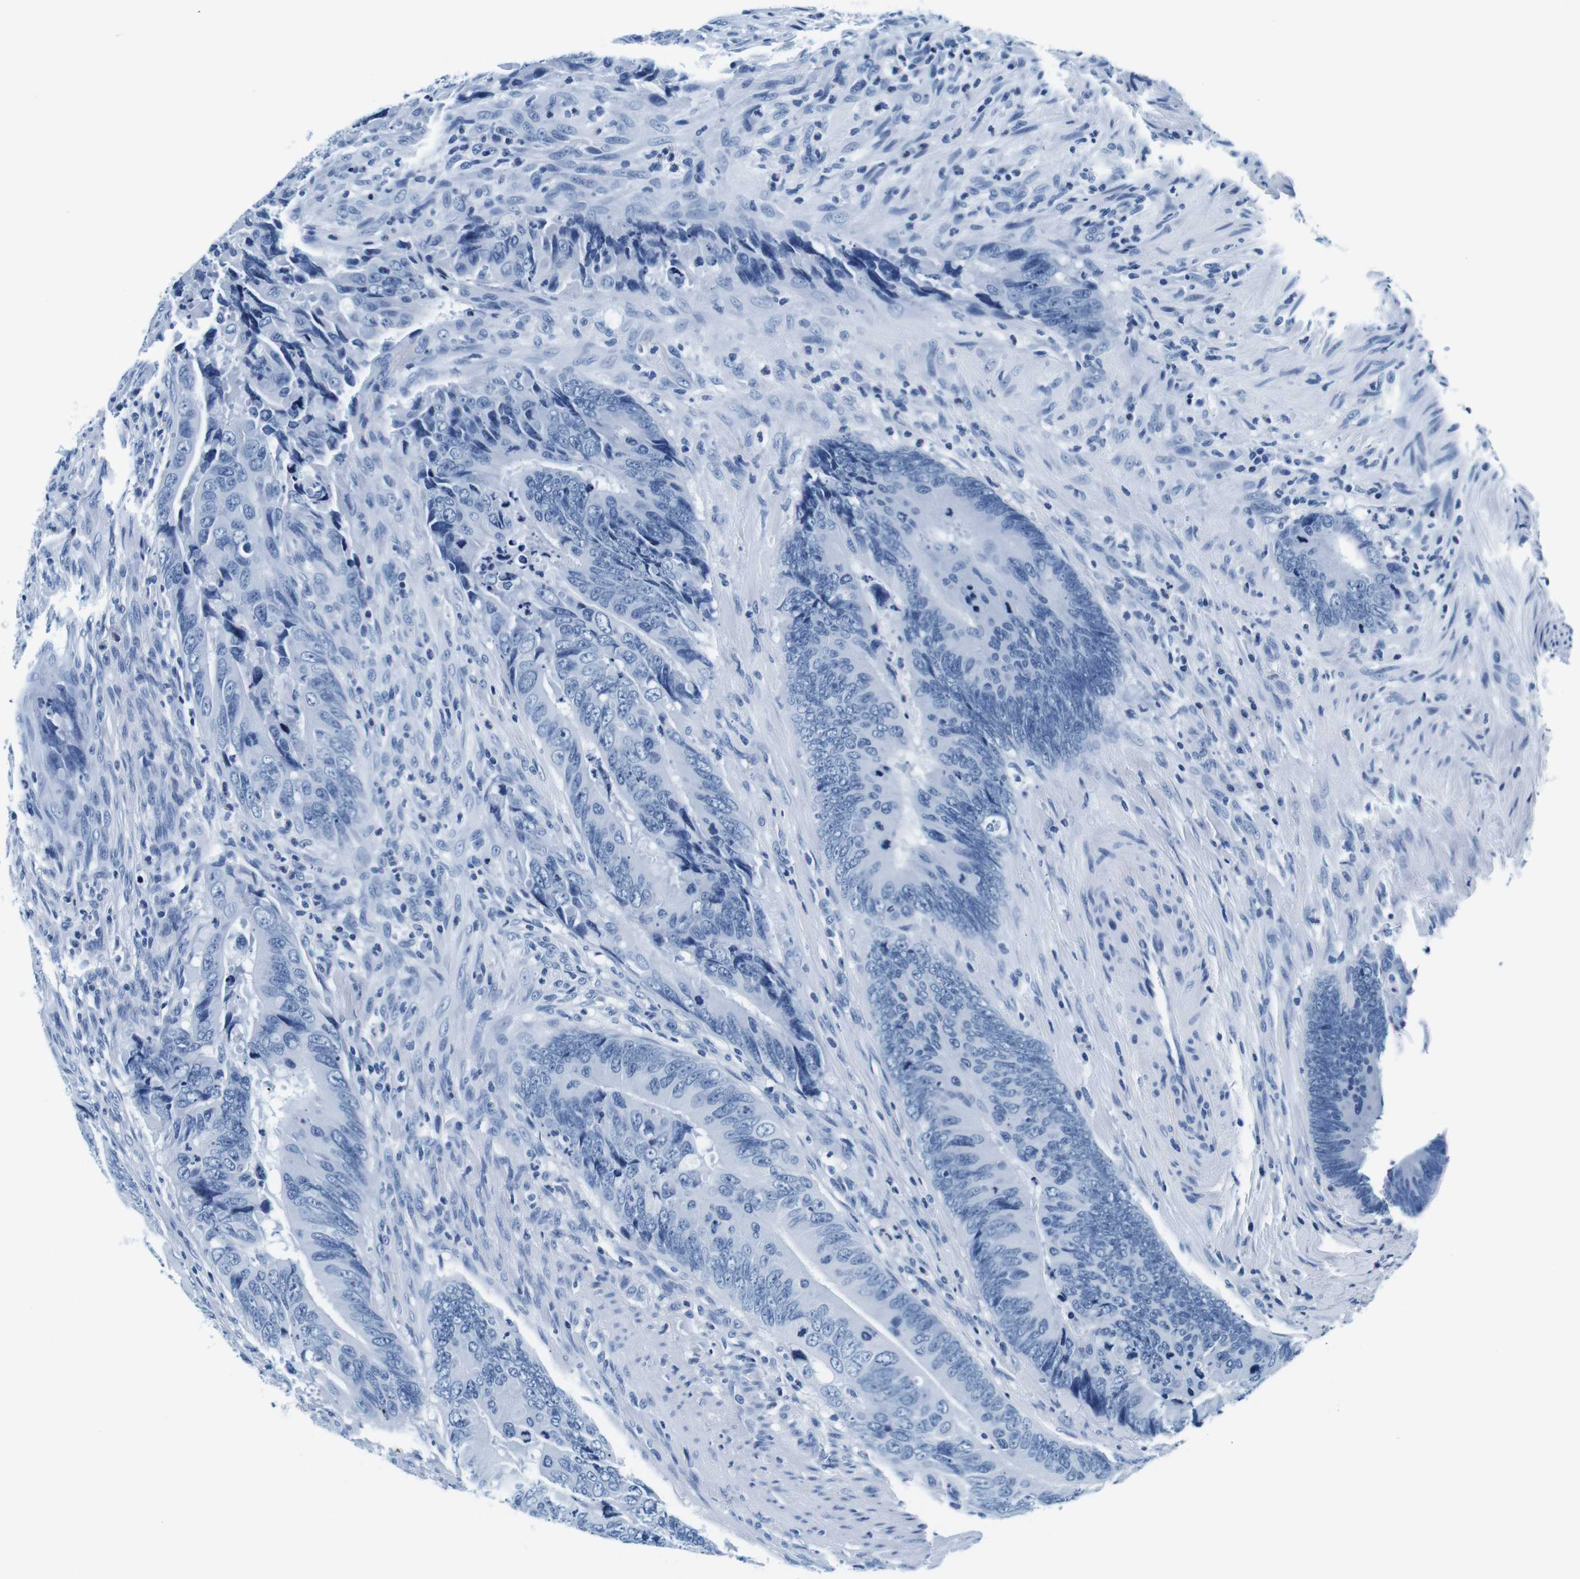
{"staining": {"intensity": "negative", "quantity": "none", "location": "none"}, "tissue": "colorectal cancer", "cell_type": "Tumor cells", "image_type": "cancer", "snomed": [{"axis": "morphology", "description": "Normal tissue, NOS"}, {"axis": "morphology", "description": "Adenocarcinoma, NOS"}, {"axis": "topography", "description": "Colon"}], "caption": "Immunohistochemistry (IHC) histopathology image of adenocarcinoma (colorectal) stained for a protein (brown), which demonstrates no staining in tumor cells. The staining is performed using DAB (3,3'-diaminobenzidine) brown chromogen with nuclei counter-stained in using hematoxylin.", "gene": "ELANE", "patient": {"sex": "male", "age": 56}}